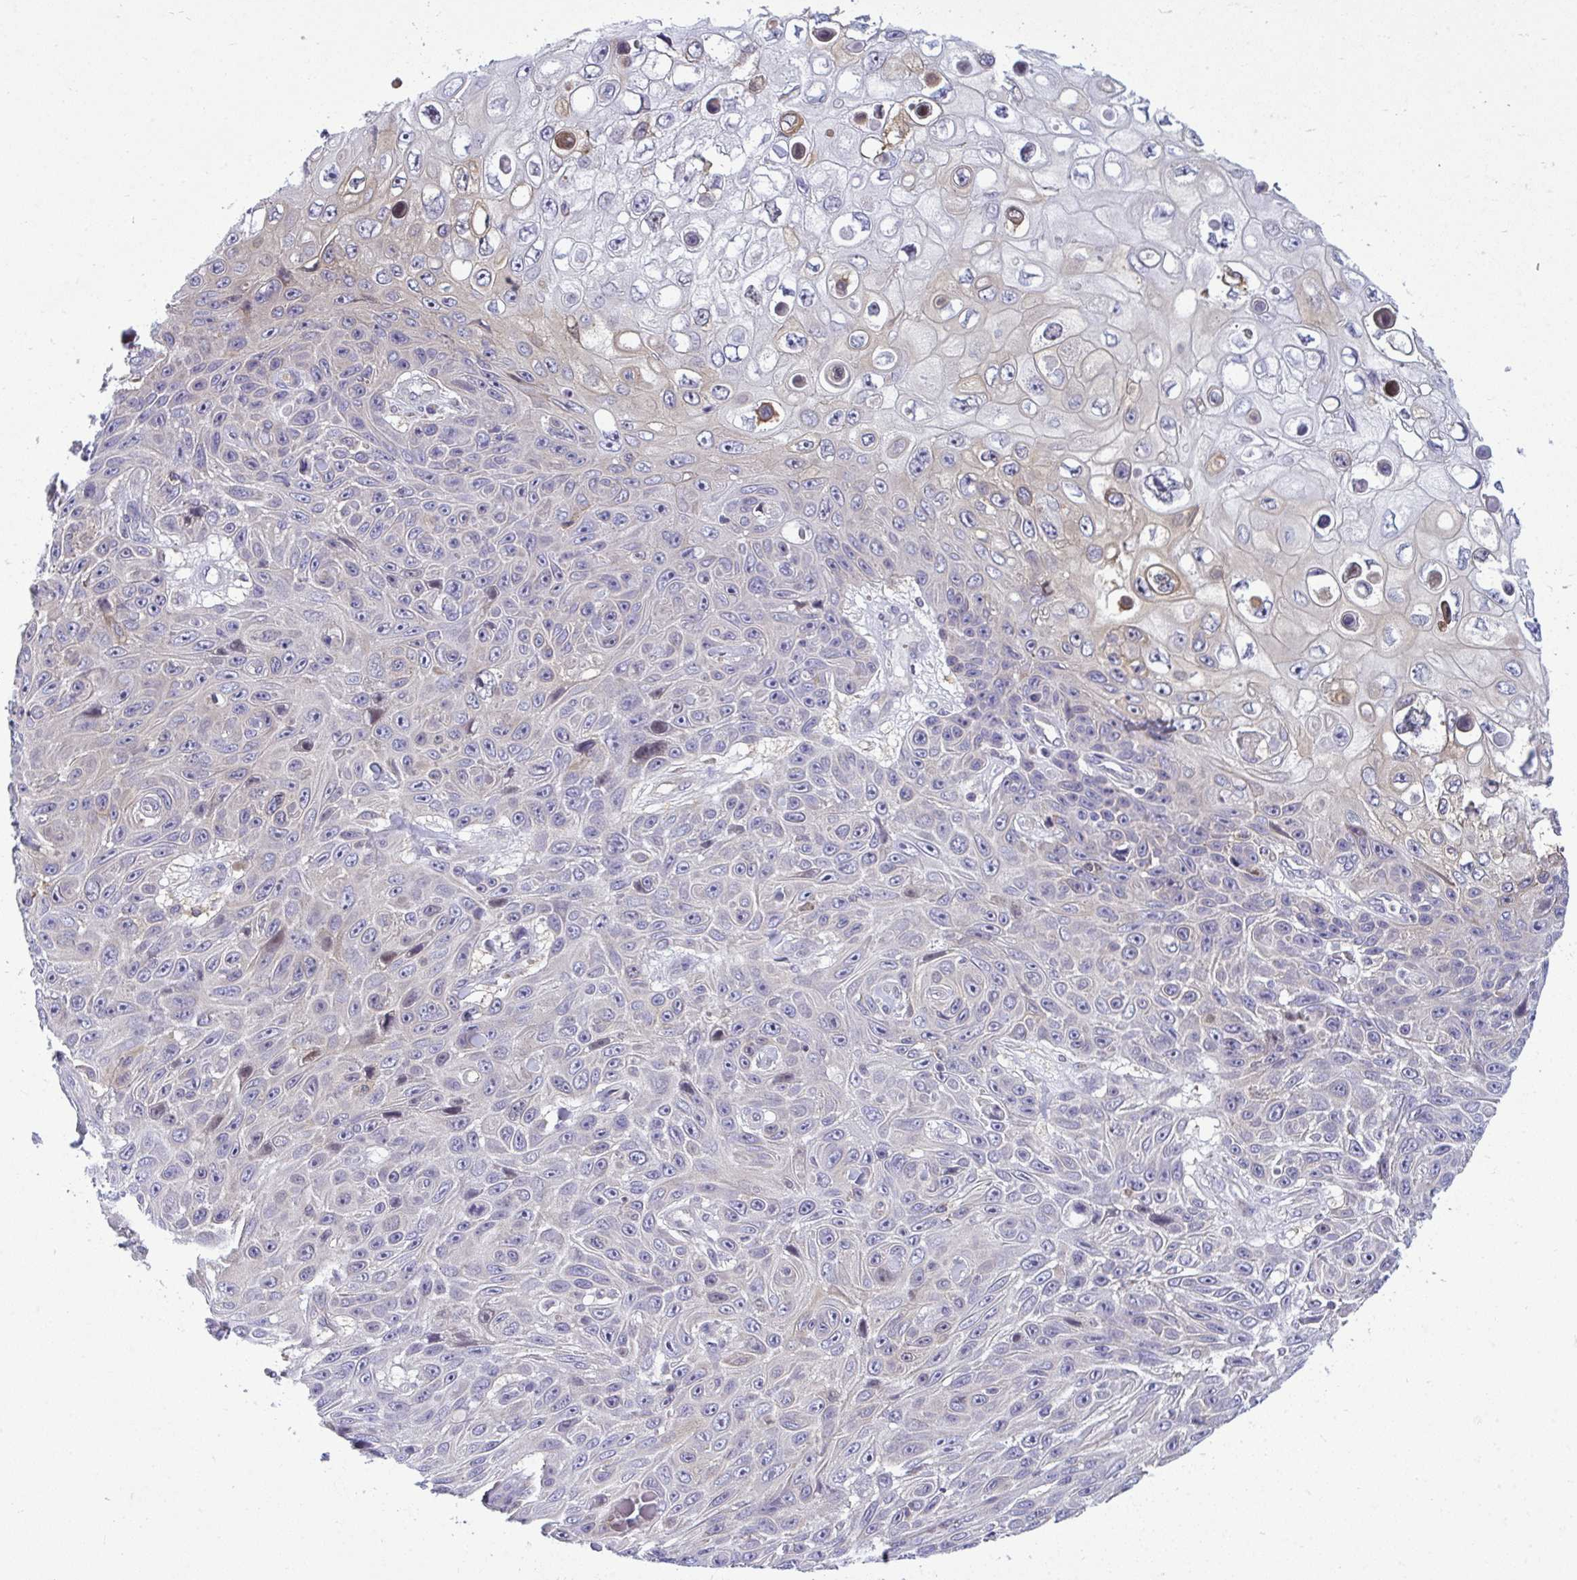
{"staining": {"intensity": "negative", "quantity": "none", "location": "none"}, "tissue": "skin cancer", "cell_type": "Tumor cells", "image_type": "cancer", "snomed": [{"axis": "morphology", "description": "Squamous cell carcinoma, NOS"}, {"axis": "topography", "description": "Skin"}], "caption": "Protein analysis of skin cancer (squamous cell carcinoma) demonstrates no significant expression in tumor cells.", "gene": "SLC30A6", "patient": {"sex": "male", "age": 82}}